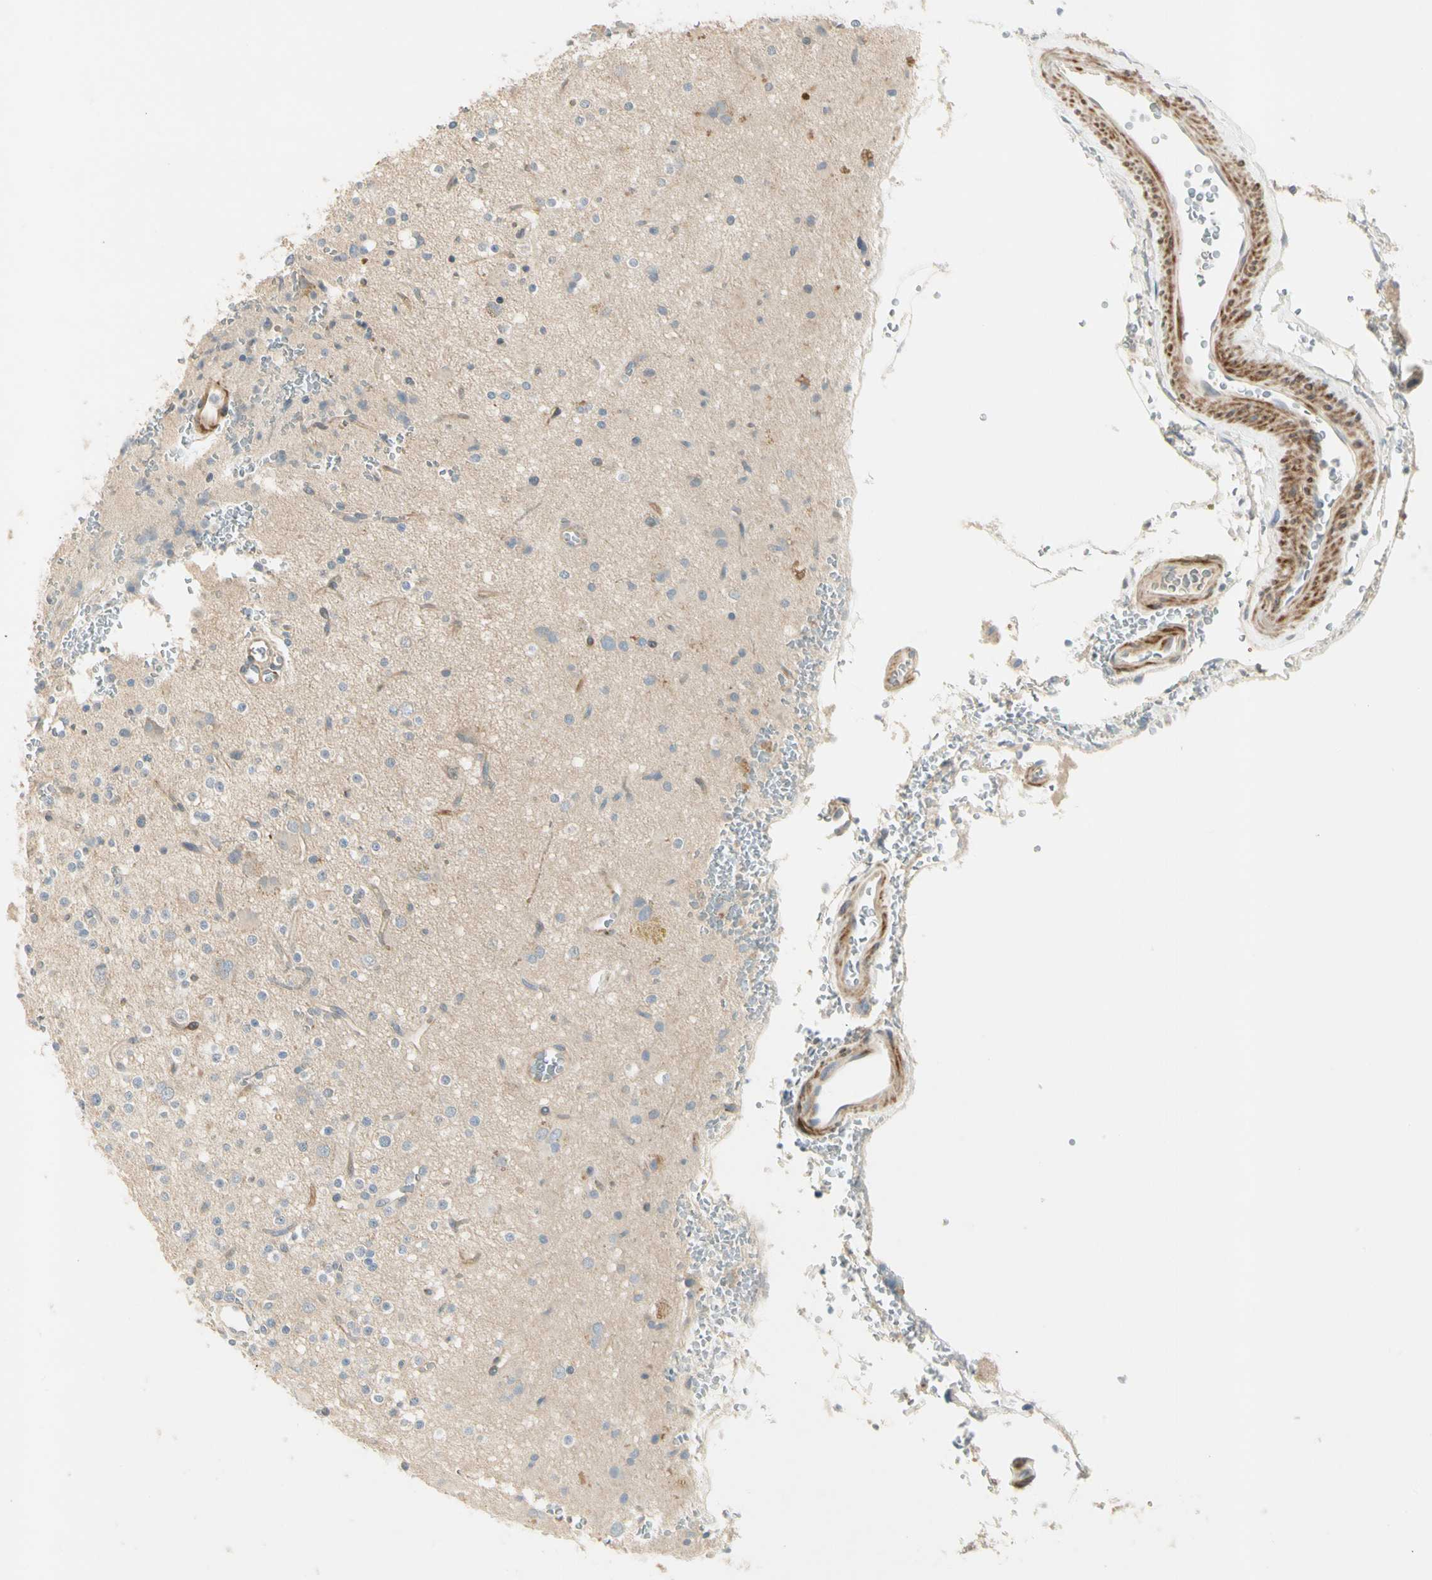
{"staining": {"intensity": "negative", "quantity": "none", "location": "none"}, "tissue": "glioma", "cell_type": "Tumor cells", "image_type": "cancer", "snomed": [{"axis": "morphology", "description": "Glioma, malignant, High grade"}, {"axis": "topography", "description": "Brain"}], "caption": "Tumor cells show no significant protein staining in glioma.", "gene": "ADGRA3", "patient": {"sex": "male", "age": 47}}